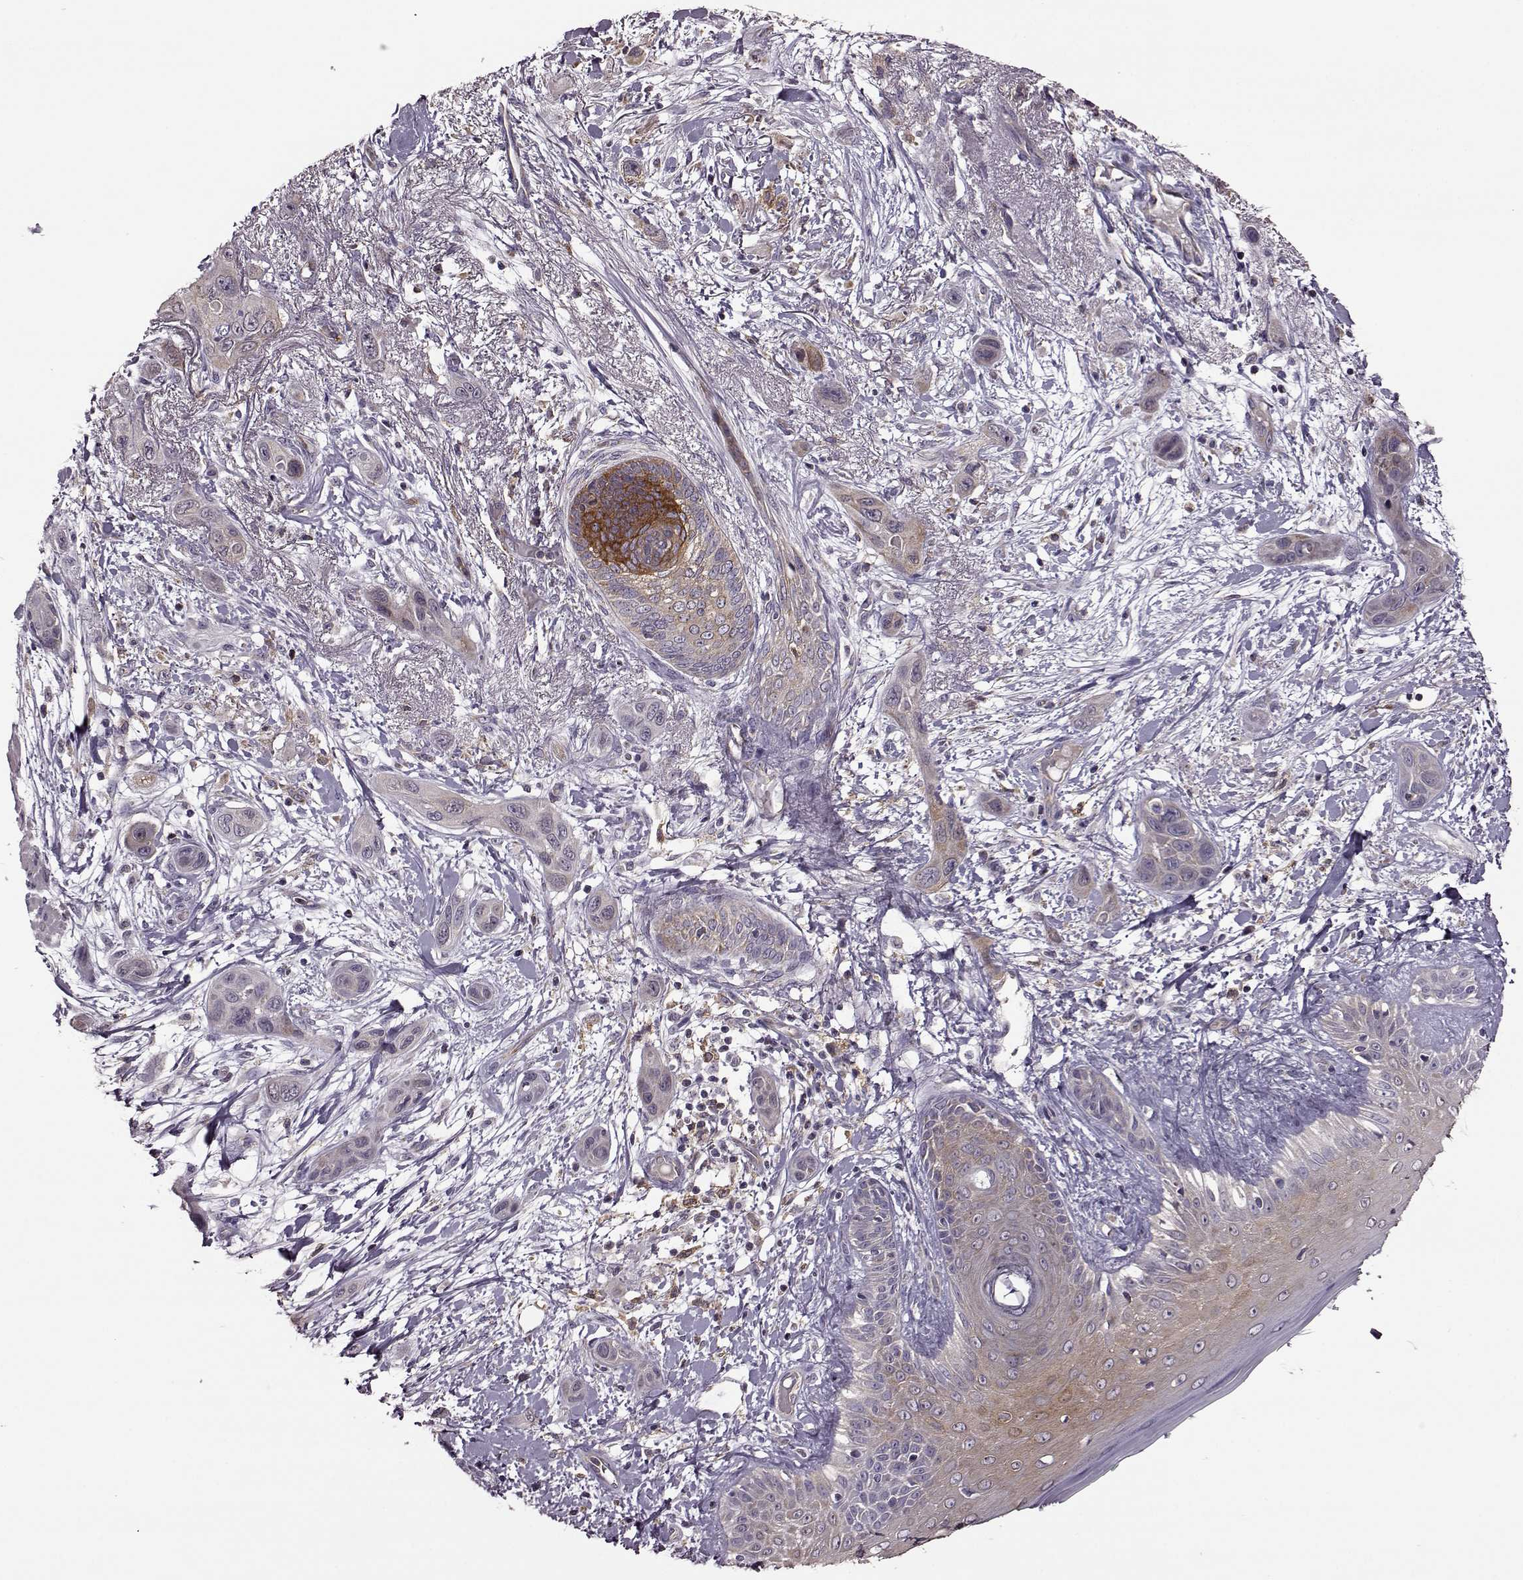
{"staining": {"intensity": "weak", "quantity": ">75%", "location": "cytoplasmic/membranous"}, "tissue": "skin cancer", "cell_type": "Tumor cells", "image_type": "cancer", "snomed": [{"axis": "morphology", "description": "Squamous cell carcinoma, NOS"}, {"axis": "topography", "description": "Skin"}], "caption": "Squamous cell carcinoma (skin) stained with DAB IHC displays low levels of weak cytoplasmic/membranous staining in approximately >75% of tumor cells. (DAB (3,3'-diaminobenzidine) = brown stain, brightfield microscopy at high magnification).", "gene": "MTSS1", "patient": {"sex": "male", "age": 79}}